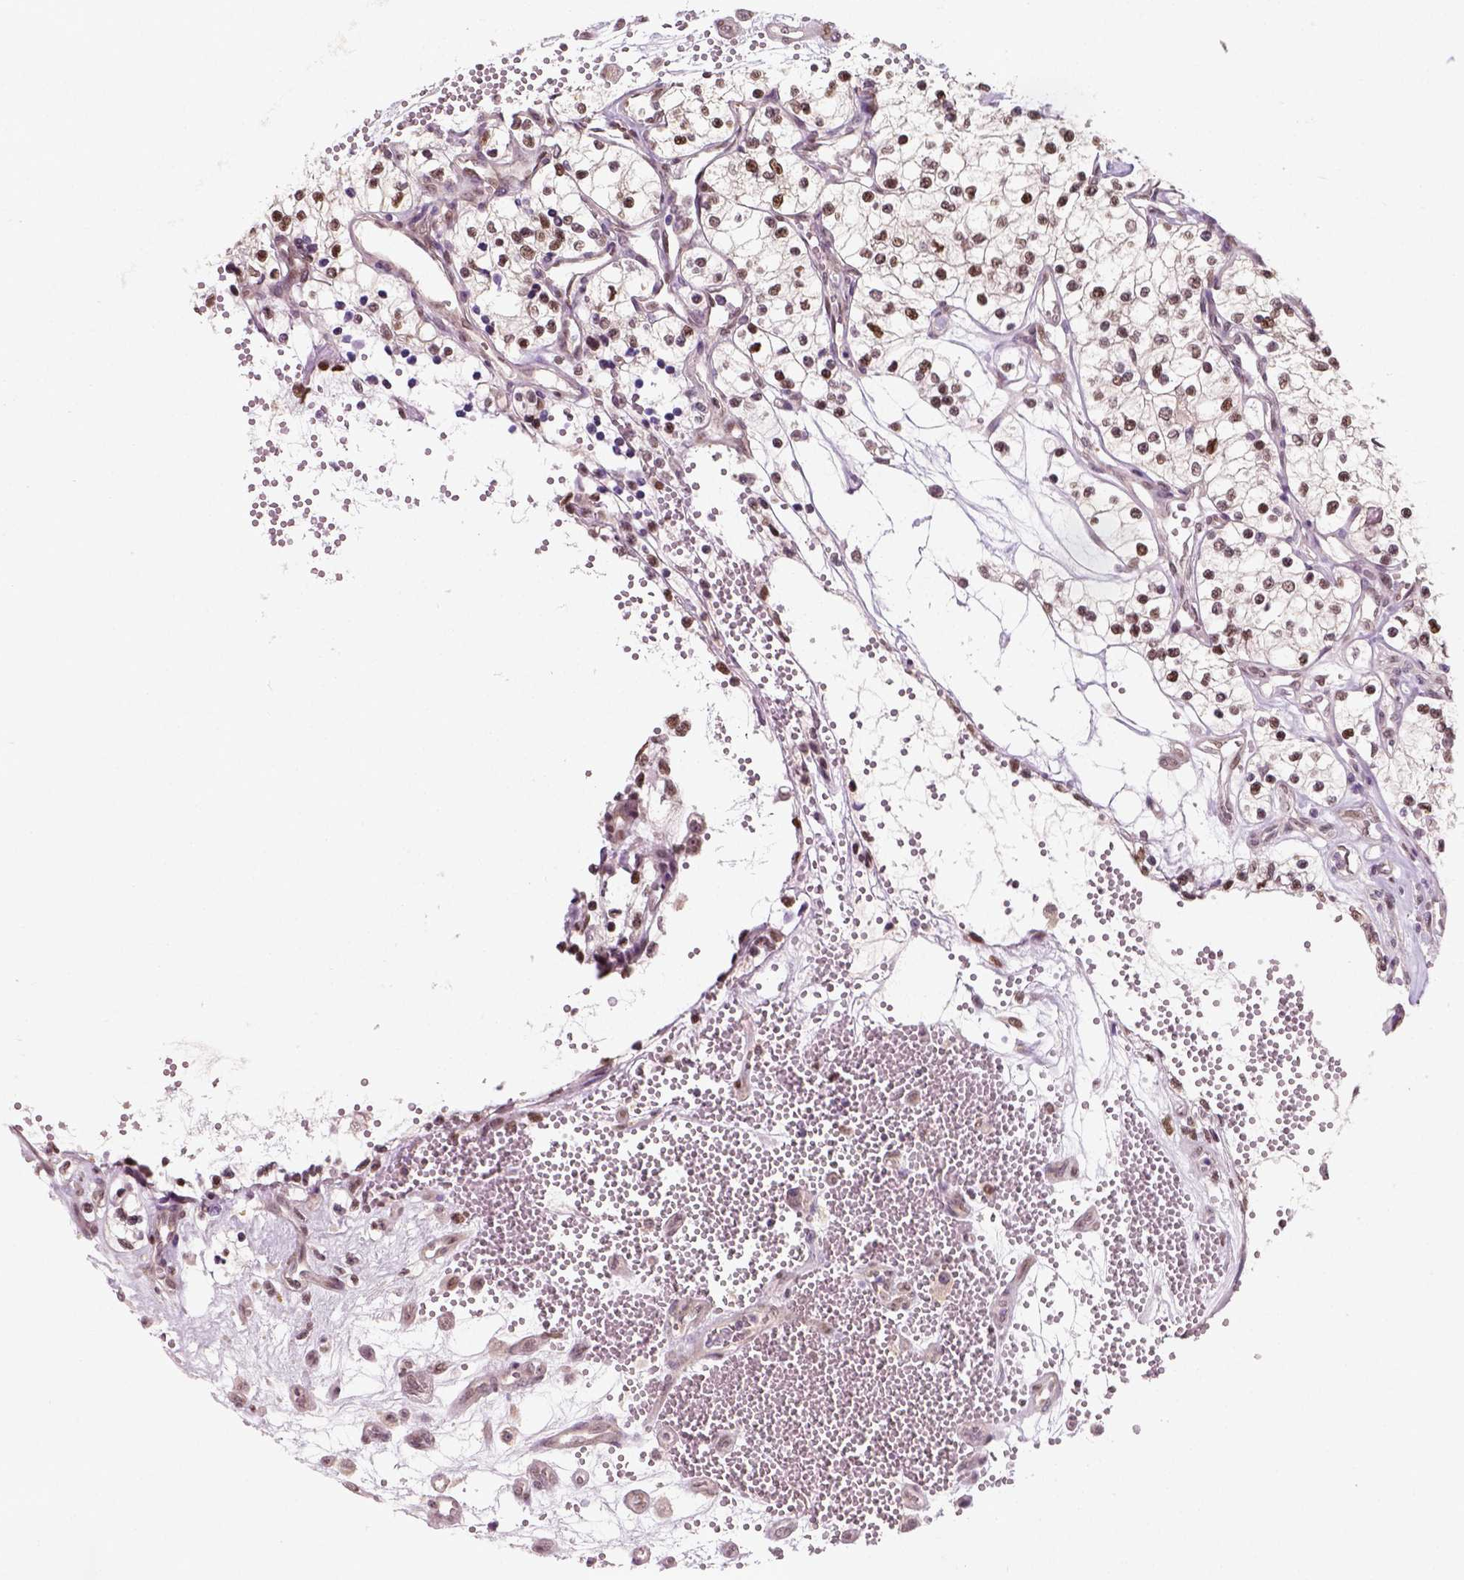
{"staining": {"intensity": "moderate", "quantity": ">75%", "location": "nuclear"}, "tissue": "renal cancer", "cell_type": "Tumor cells", "image_type": "cancer", "snomed": [{"axis": "morphology", "description": "Adenocarcinoma, NOS"}, {"axis": "topography", "description": "Kidney"}], "caption": "Moderate nuclear protein staining is present in approximately >75% of tumor cells in renal cancer (adenocarcinoma).", "gene": "C1orf112", "patient": {"sex": "female", "age": 69}}